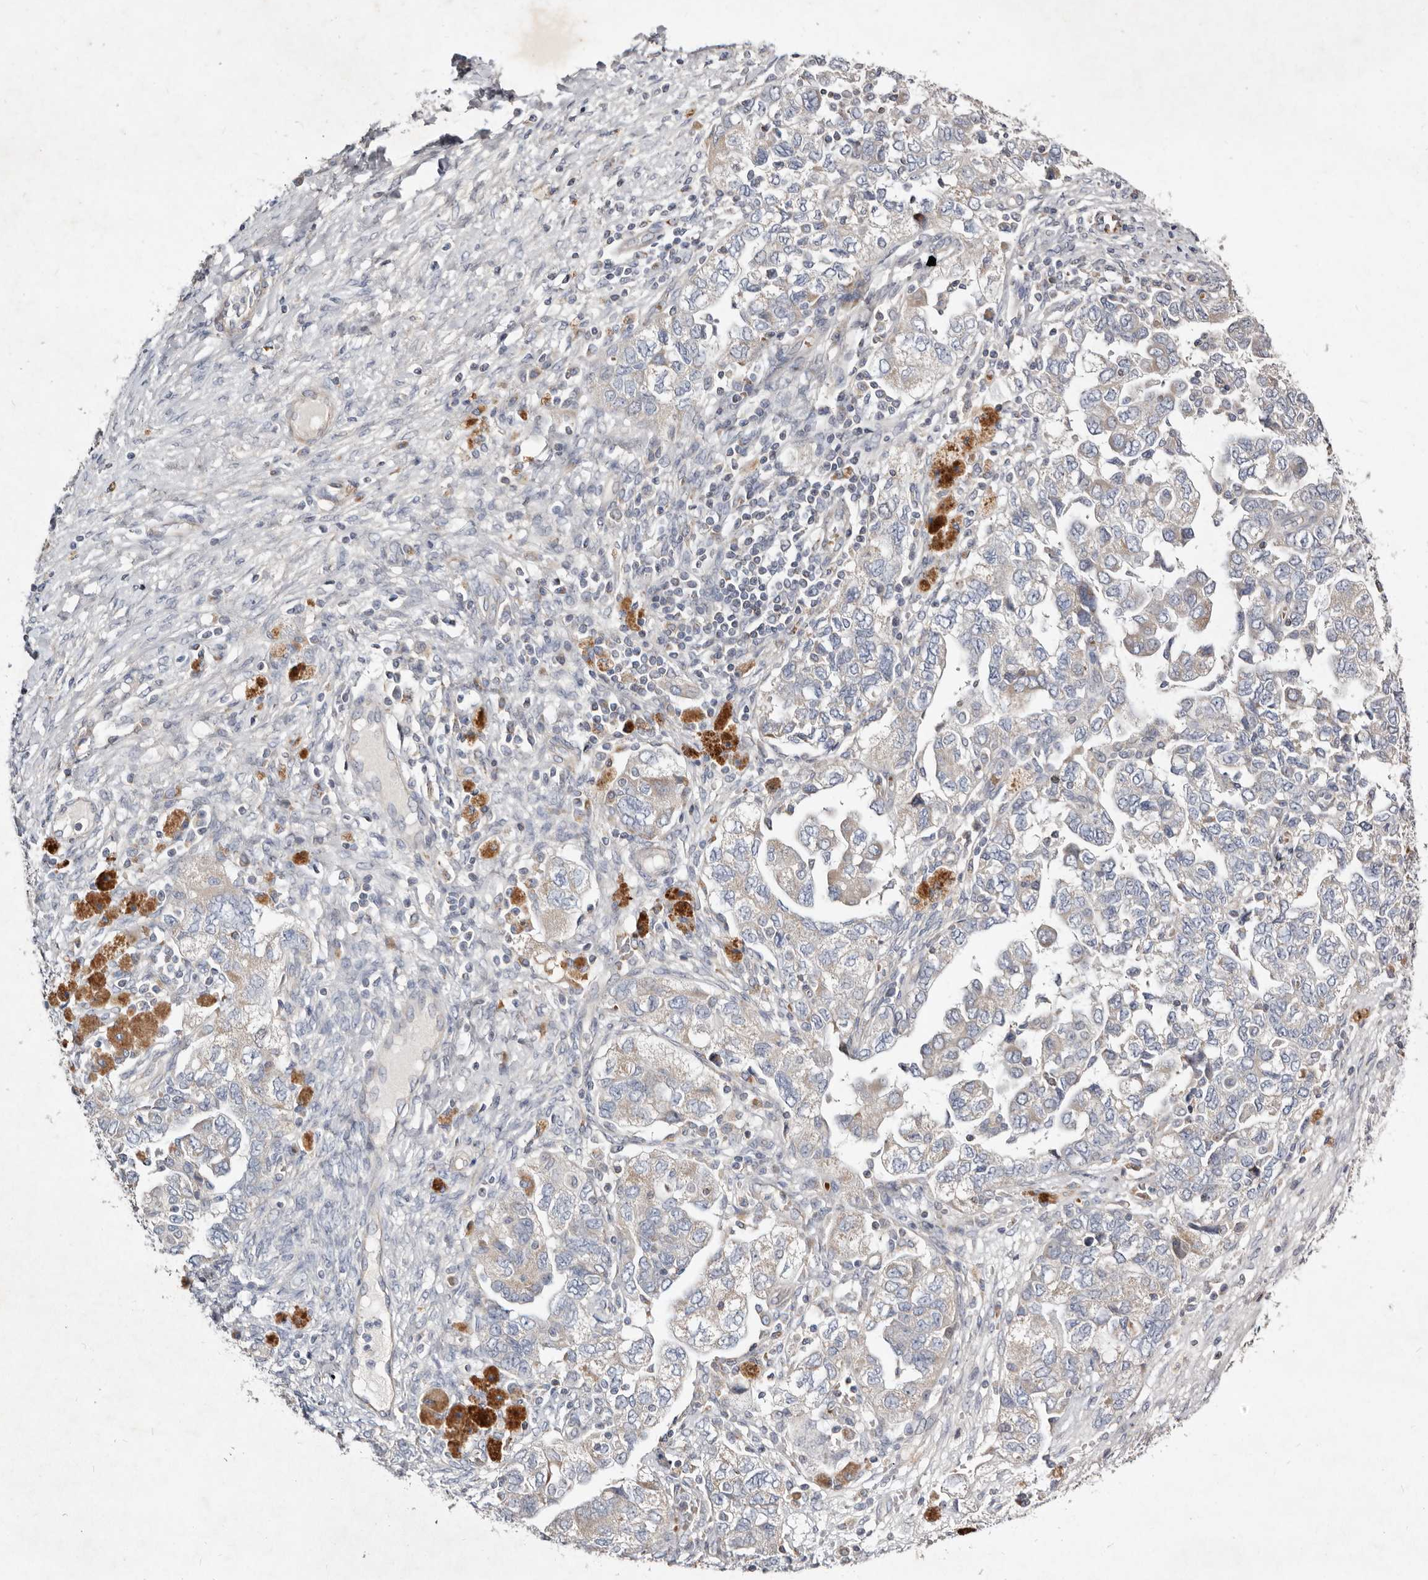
{"staining": {"intensity": "weak", "quantity": "<25%", "location": "cytoplasmic/membranous"}, "tissue": "ovarian cancer", "cell_type": "Tumor cells", "image_type": "cancer", "snomed": [{"axis": "morphology", "description": "Carcinoma, NOS"}, {"axis": "morphology", "description": "Cystadenocarcinoma, serous, NOS"}, {"axis": "topography", "description": "Ovary"}], "caption": "DAB immunohistochemical staining of human ovarian cancer (carcinoma) exhibits no significant staining in tumor cells.", "gene": "SLC25A20", "patient": {"sex": "female", "age": 69}}